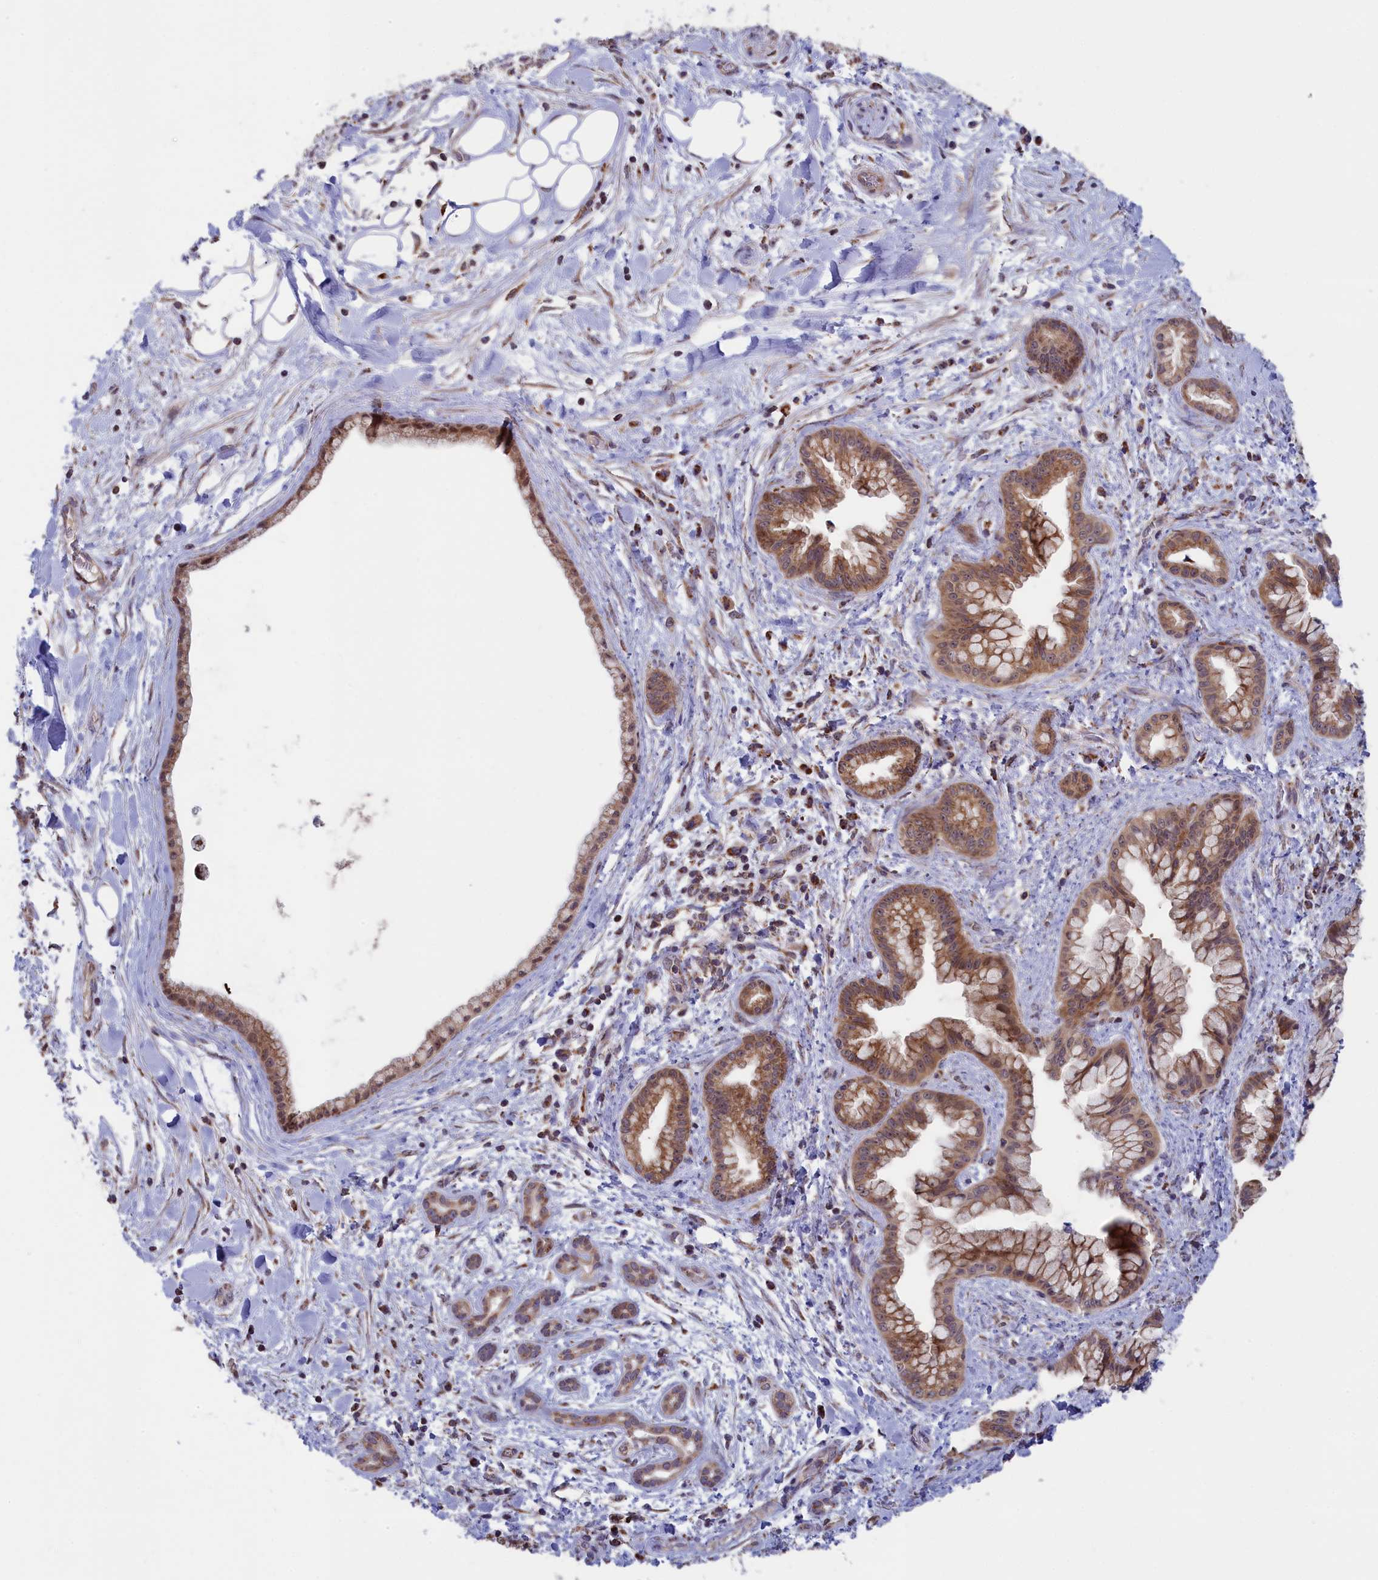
{"staining": {"intensity": "moderate", "quantity": ">75%", "location": "cytoplasmic/membranous"}, "tissue": "pancreatic cancer", "cell_type": "Tumor cells", "image_type": "cancer", "snomed": [{"axis": "morphology", "description": "Adenocarcinoma, NOS"}, {"axis": "topography", "description": "Pancreas"}], "caption": "IHC histopathology image of neoplastic tissue: pancreatic cancer (adenocarcinoma) stained using immunohistochemistry (IHC) shows medium levels of moderate protein expression localized specifically in the cytoplasmic/membranous of tumor cells, appearing as a cytoplasmic/membranous brown color.", "gene": "TIMM44", "patient": {"sex": "female", "age": 78}}